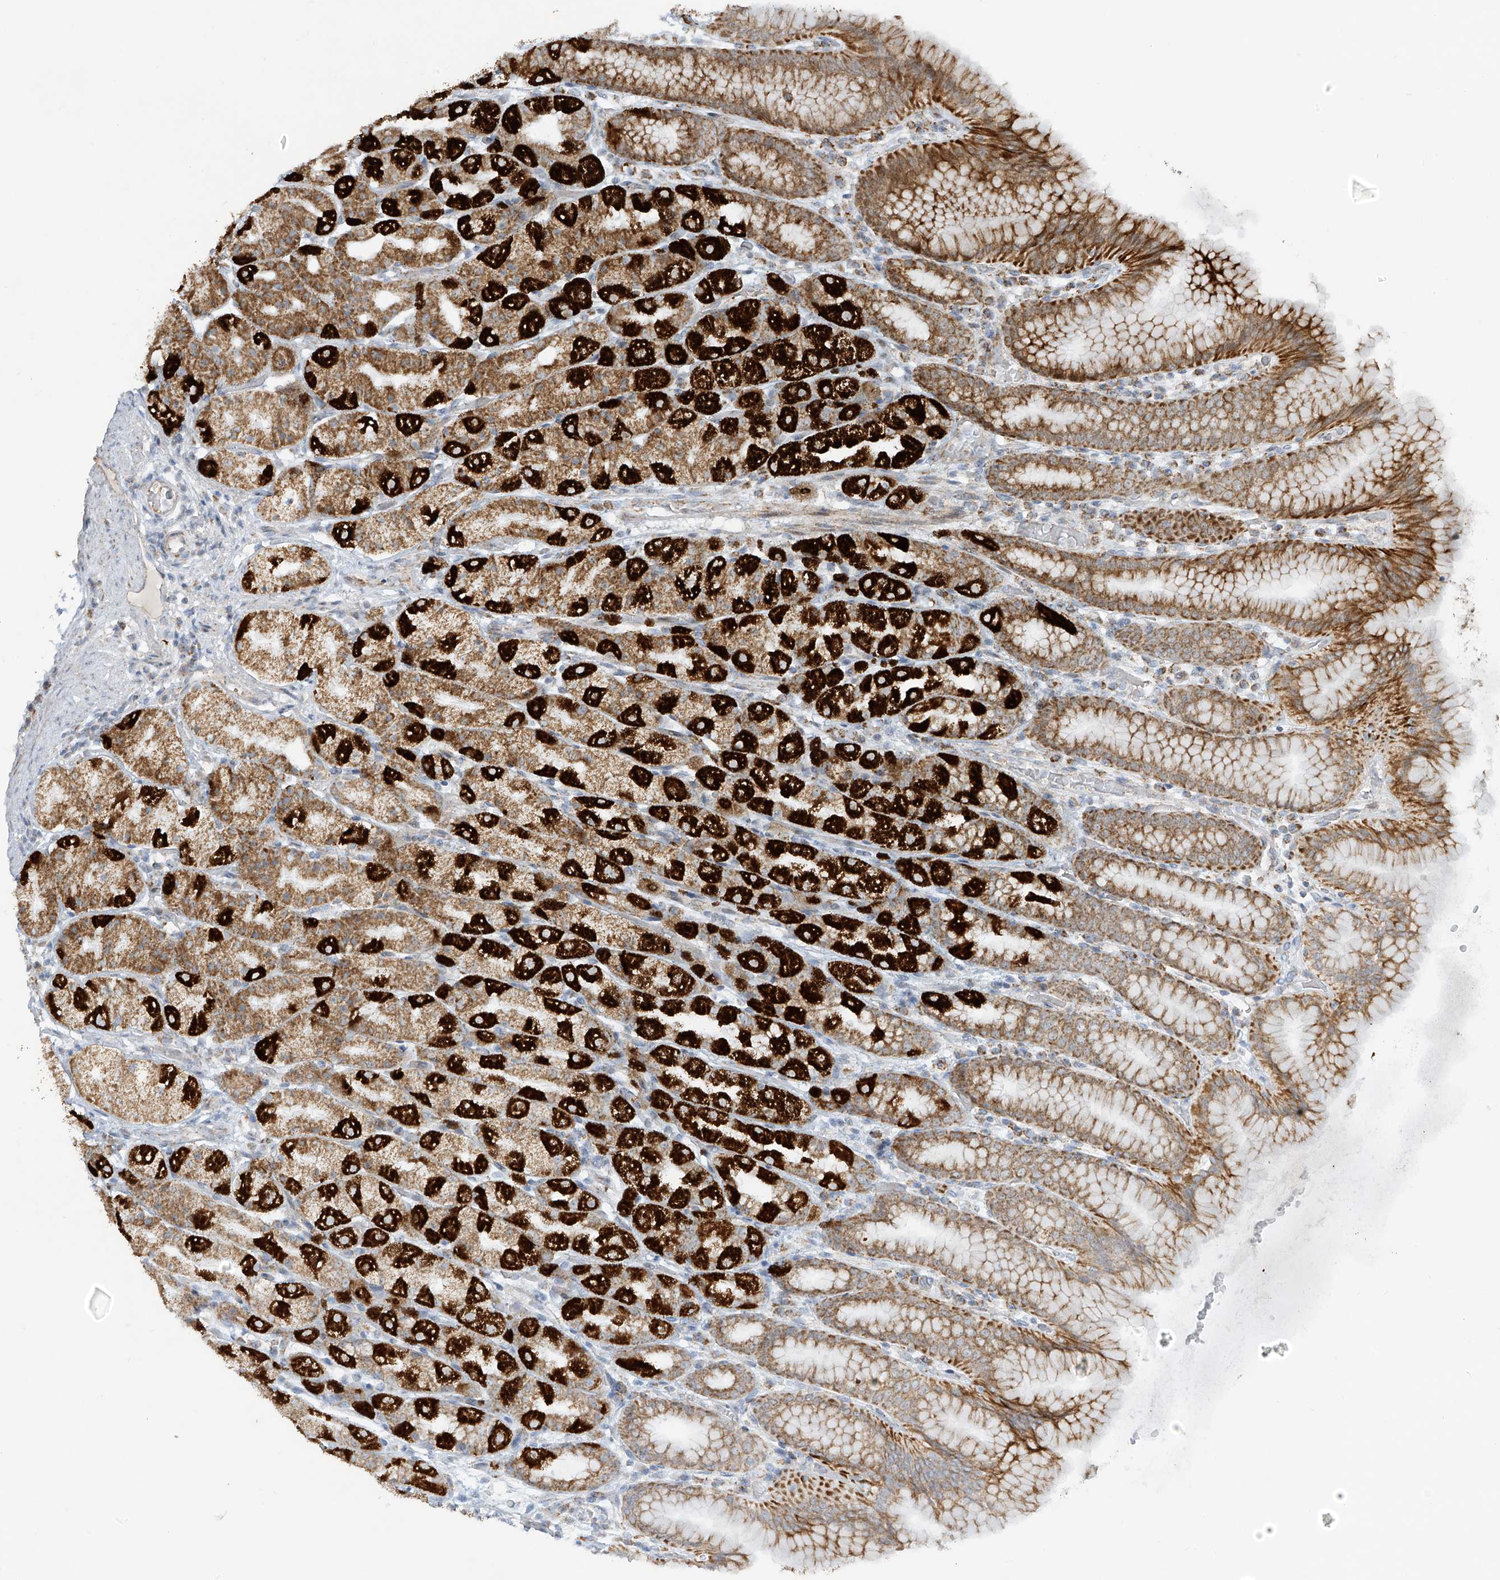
{"staining": {"intensity": "strong", "quantity": ">75%", "location": "cytoplasmic/membranous"}, "tissue": "stomach", "cell_type": "Glandular cells", "image_type": "normal", "snomed": [{"axis": "morphology", "description": "Normal tissue, NOS"}, {"axis": "topography", "description": "Stomach, upper"}], "caption": "Immunohistochemistry of normal human stomach reveals high levels of strong cytoplasmic/membranous staining in about >75% of glandular cells.", "gene": "SMDT1", "patient": {"sex": "male", "age": 68}}